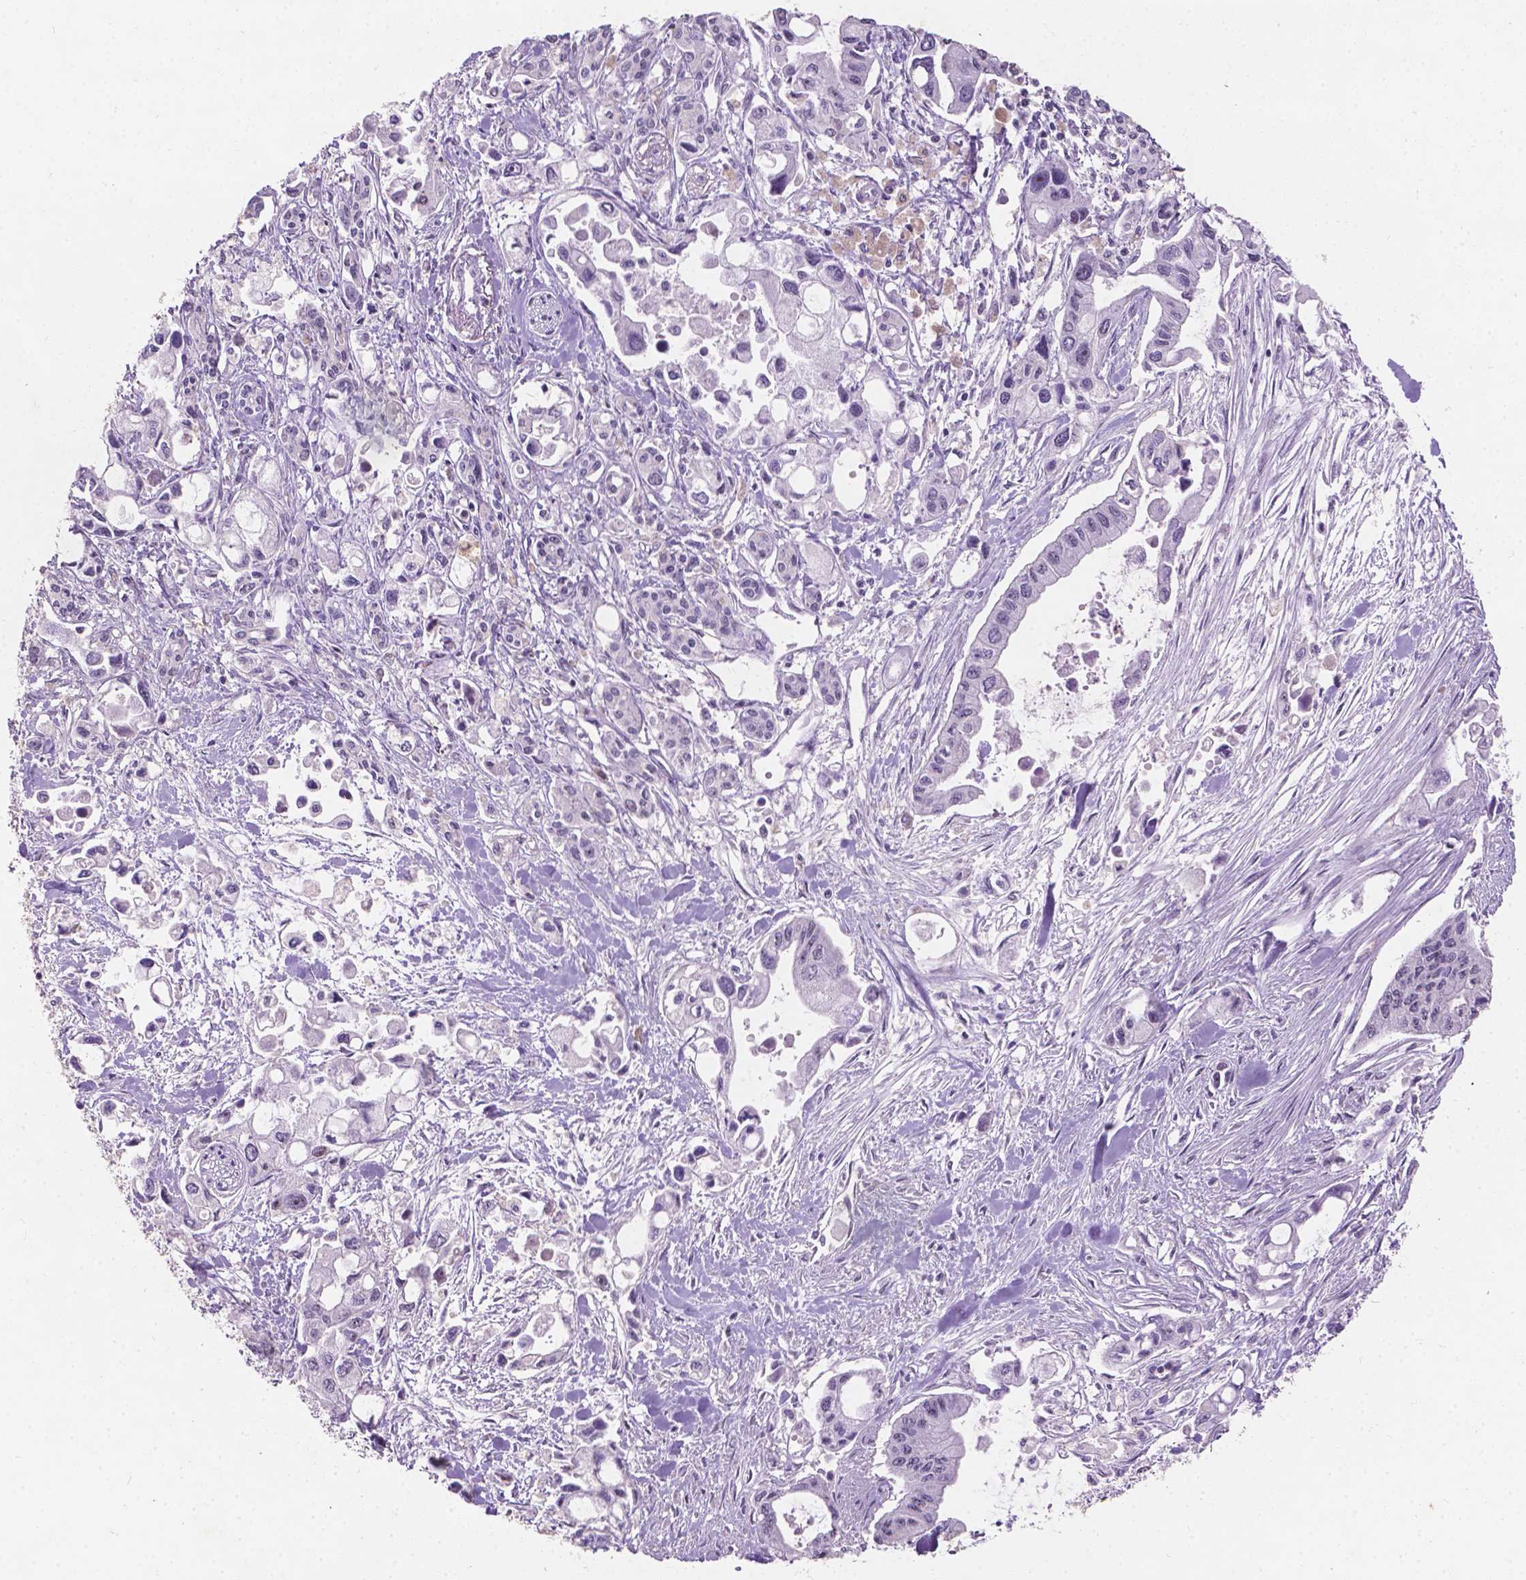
{"staining": {"intensity": "negative", "quantity": "none", "location": "none"}, "tissue": "pancreatic cancer", "cell_type": "Tumor cells", "image_type": "cancer", "snomed": [{"axis": "morphology", "description": "Adenocarcinoma, NOS"}, {"axis": "topography", "description": "Pancreas"}], "caption": "The micrograph exhibits no significant positivity in tumor cells of pancreatic cancer.", "gene": "COIL", "patient": {"sex": "female", "age": 61}}